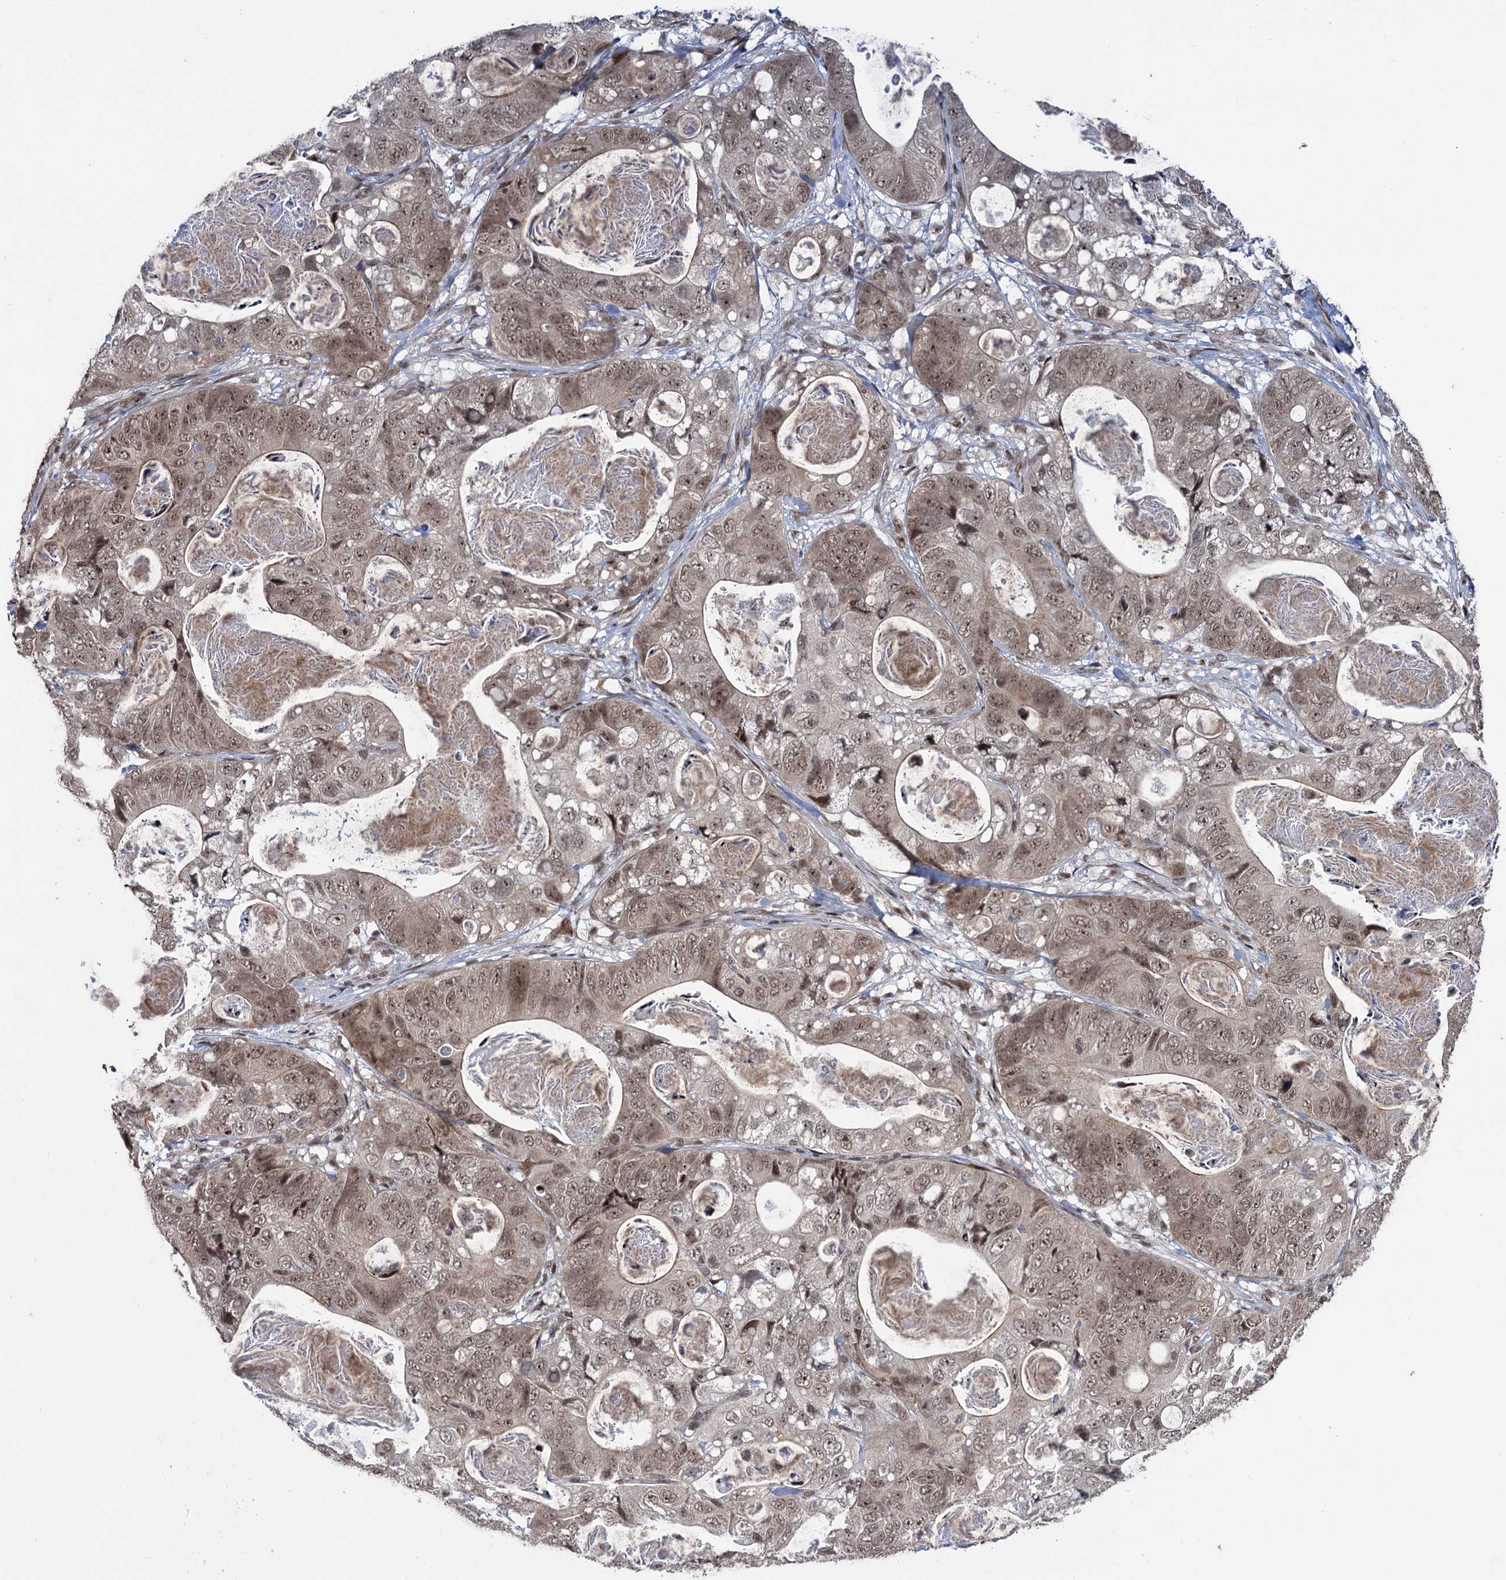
{"staining": {"intensity": "weak", "quantity": ">75%", "location": "nuclear"}, "tissue": "stomach cancer", "cell_type": "Tumor cells", "image_type": "cancer", "snomed": [{"axis": "morphology", "description": "Normal tissue, NOS"}, {"axis": "morphology", "description": "Adenocarcinoma, NOS"}, {"axis": "topography", "description": "Stomach"}], "caption": "This is an image of immunohistochemistry staining of stomach cancer (adenocarcinoma), which shows weak staining in the nuclear of tumor cells.", "gene": "ZNF169", "patient": {"sex": "female", "age": 89}}